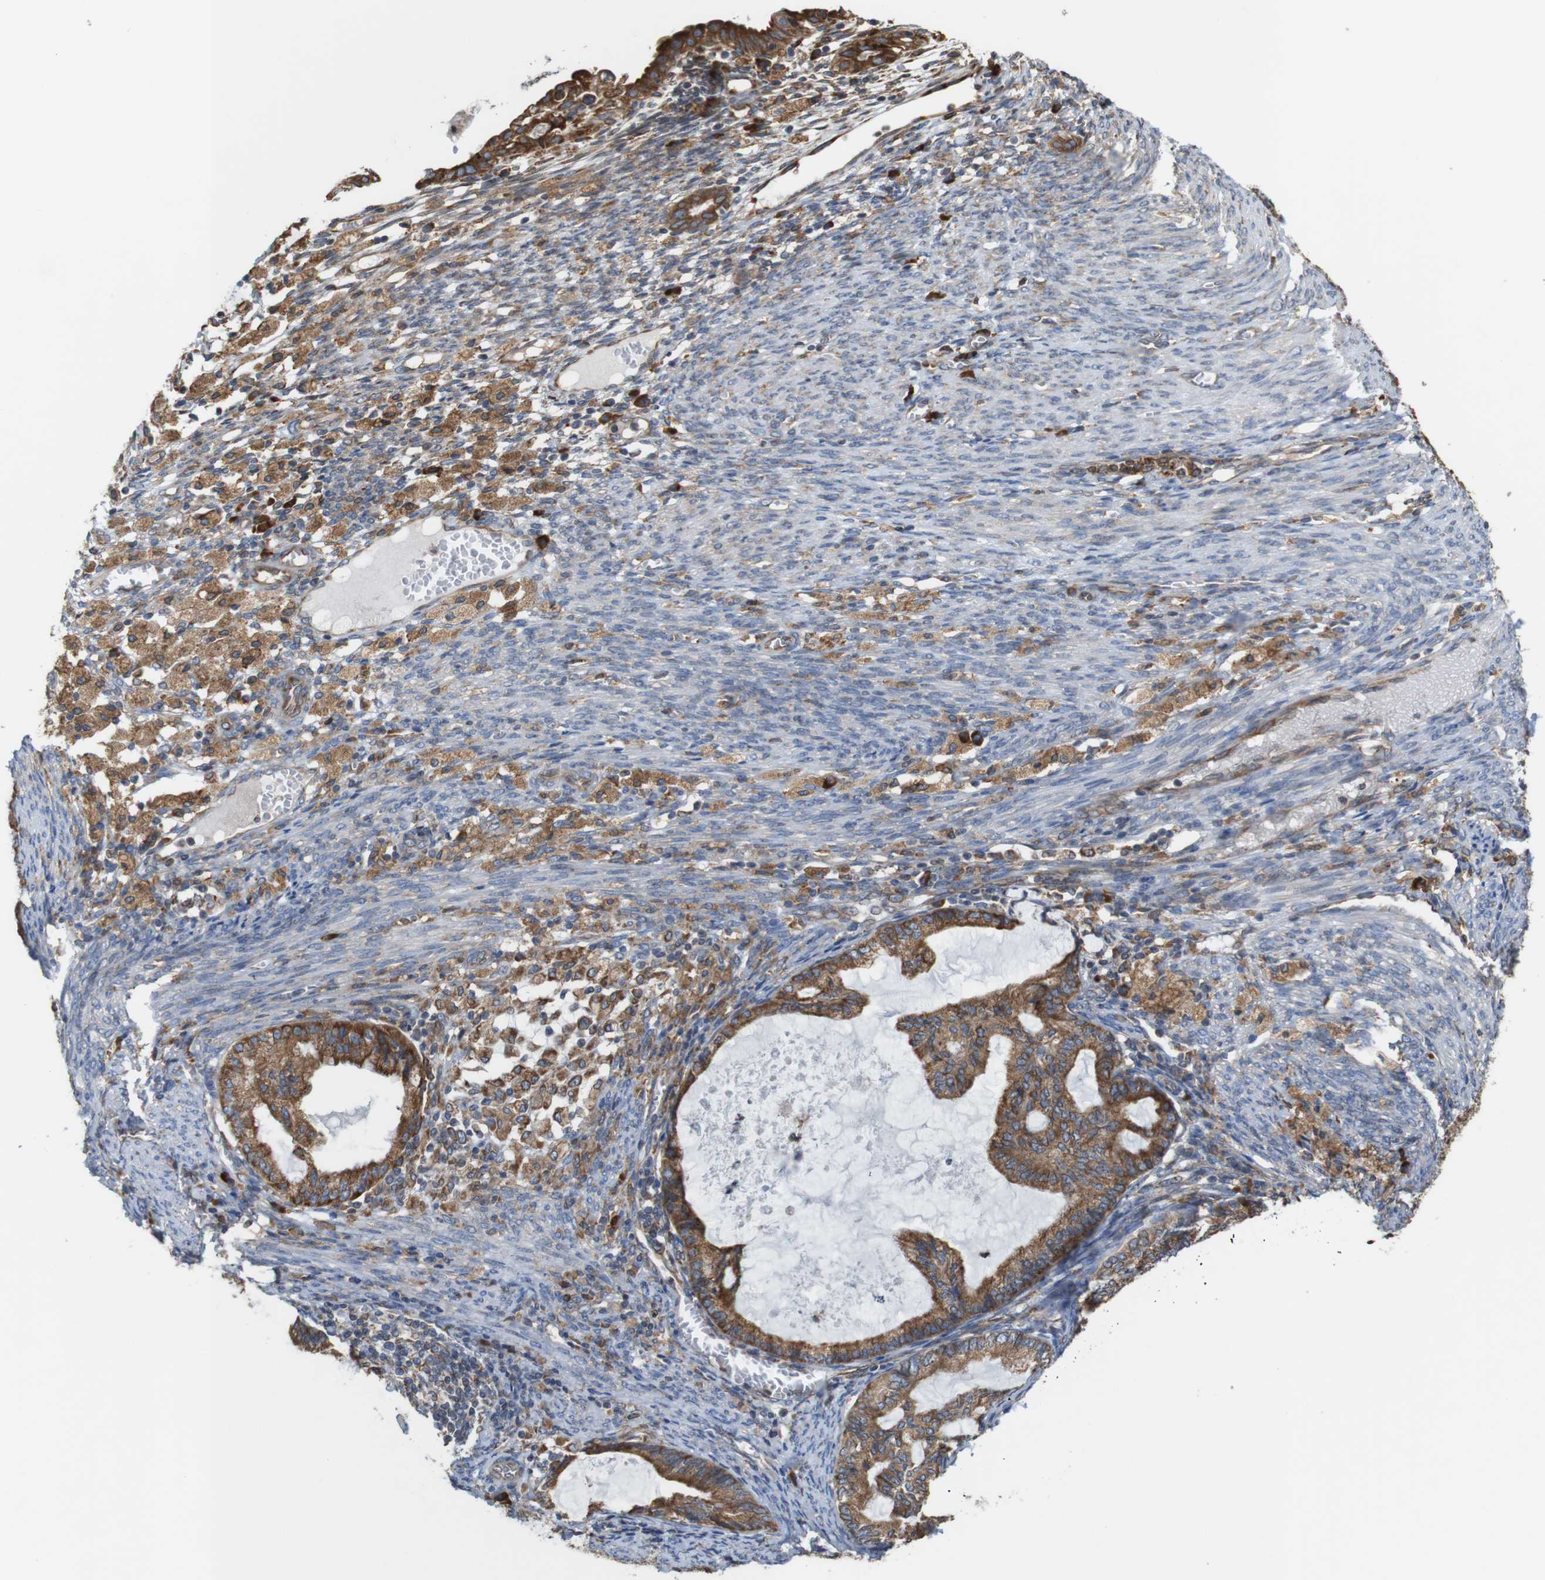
{"staining": {"intensity": "moderate", "quantity": ">75%", "location": "cytoplasmic/membranous"}, "tissue": "cervical cancer", "cell_type": "Tumor cells", "image_type": "cancer", "snomed": [{"axis": "morphology", "description": "Normal tissue, NOS"}, {"axis": "morphology", "description": "Adenocarcinoma, NOS"}, {"axis": "topography", "description": "Cervix"}, {"axis": "topography", "description": "Endometrium"}], "caption": "Cervical adenocarcinoma was stained to show a protein in brown. There is medium levels of moderate cytoplasmic/membranous staining in about >75% of tumor cells. Nuclei are stained in blue.", "gene": "UGGT1", "patient": {"sex": "female", "age": 86}}